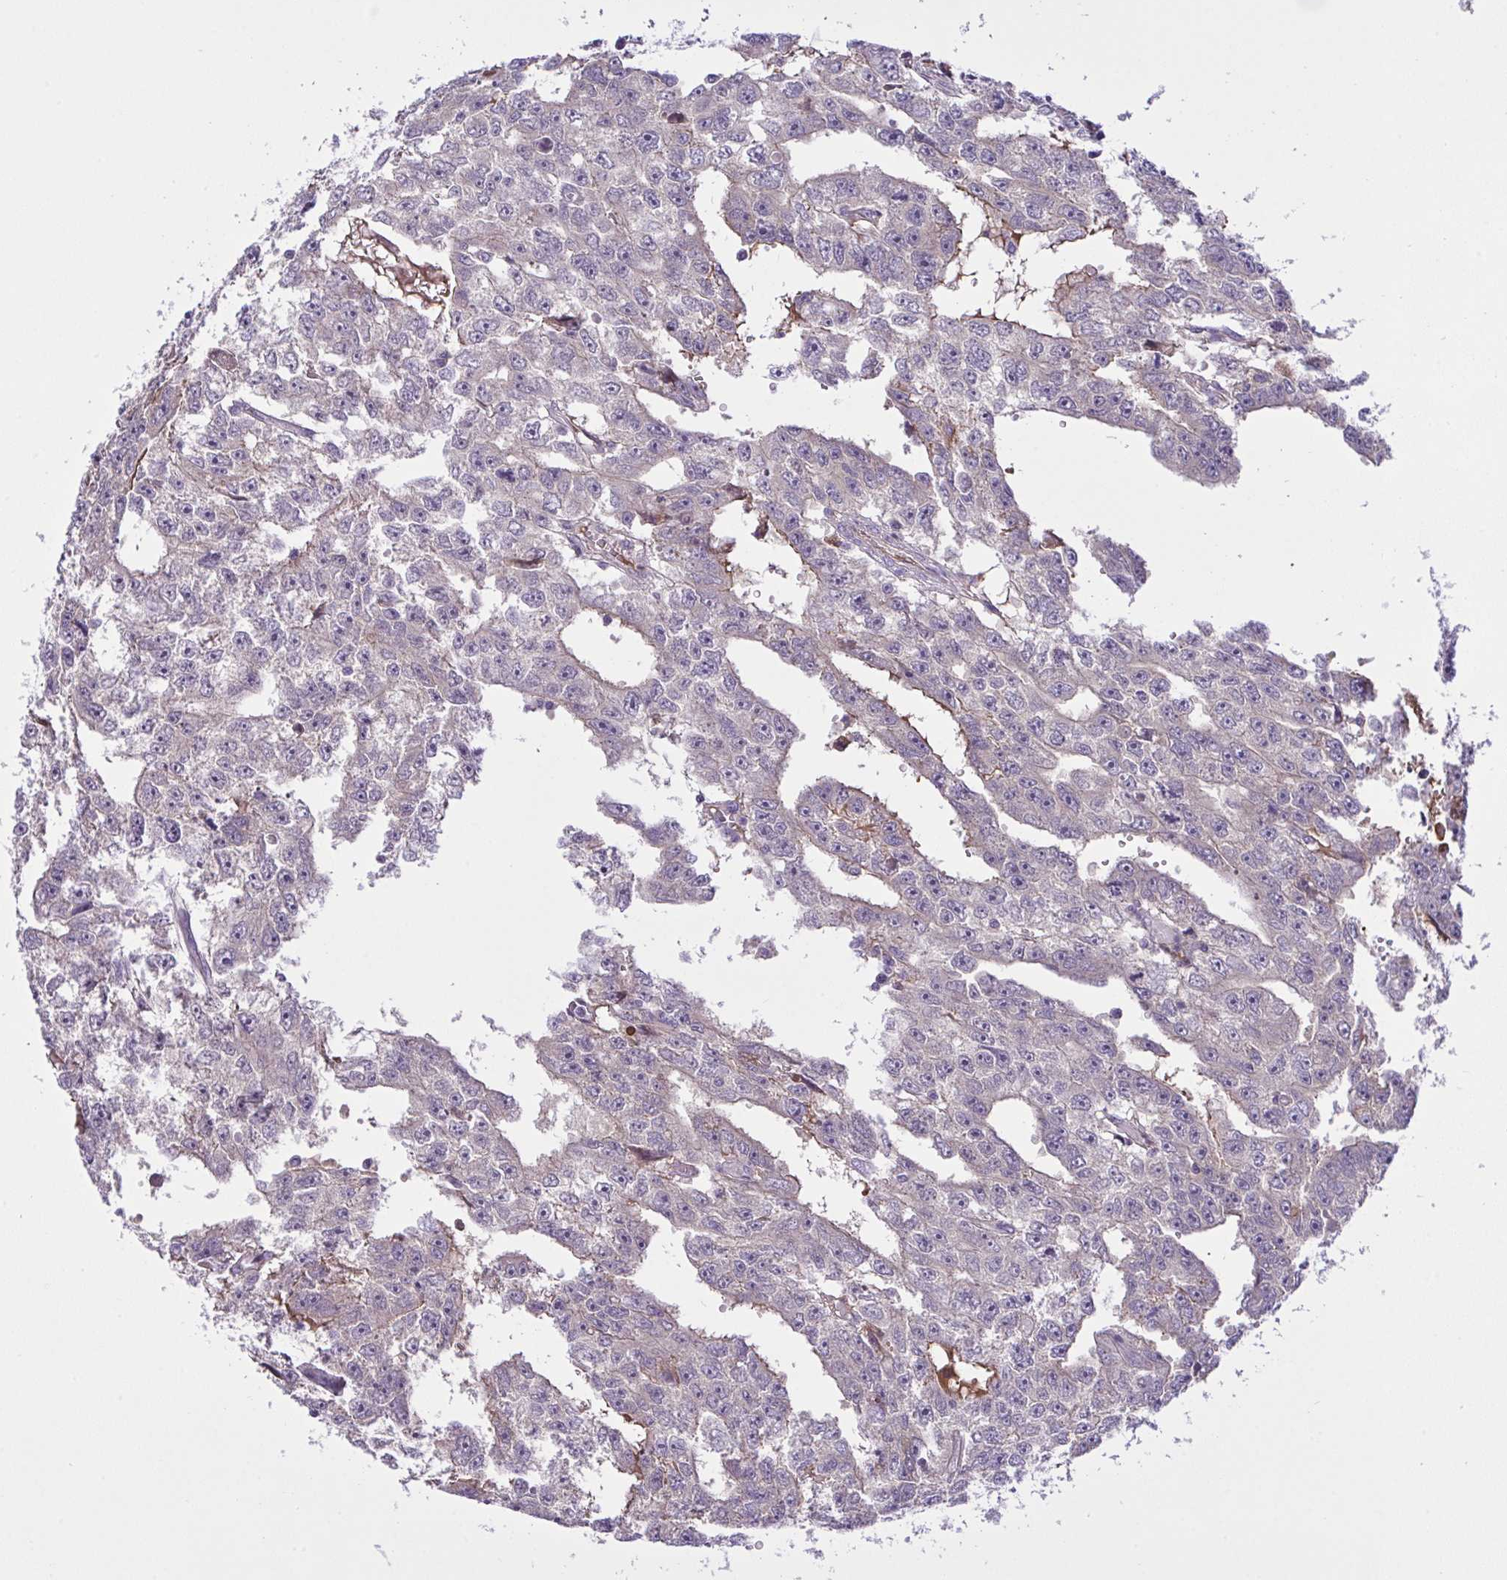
{"staining": {"intensity": "negative", "quantity": "none", "location": "none"}, "tissue": "testis cancer", "cell_type": "Tumor cells", "image_type": "cancer", "snomed": [{"axis": "morphology", "description": "Carcinoma, Embryonal, NOS"}, {"axis": "topography", "description": "Testis"}], "caption": "Embryonal carcinoma (testis) was stained to show a protein in brown. There is no significant positivity in tumor cells. (DAB (3,3'-diaminobenzidine) immunohistochemistry (IHC) visualized using brightfield microscopy, high magnification).", "gene": "SYNPO2L", "patient": {"sex": "male", "age": 20}}